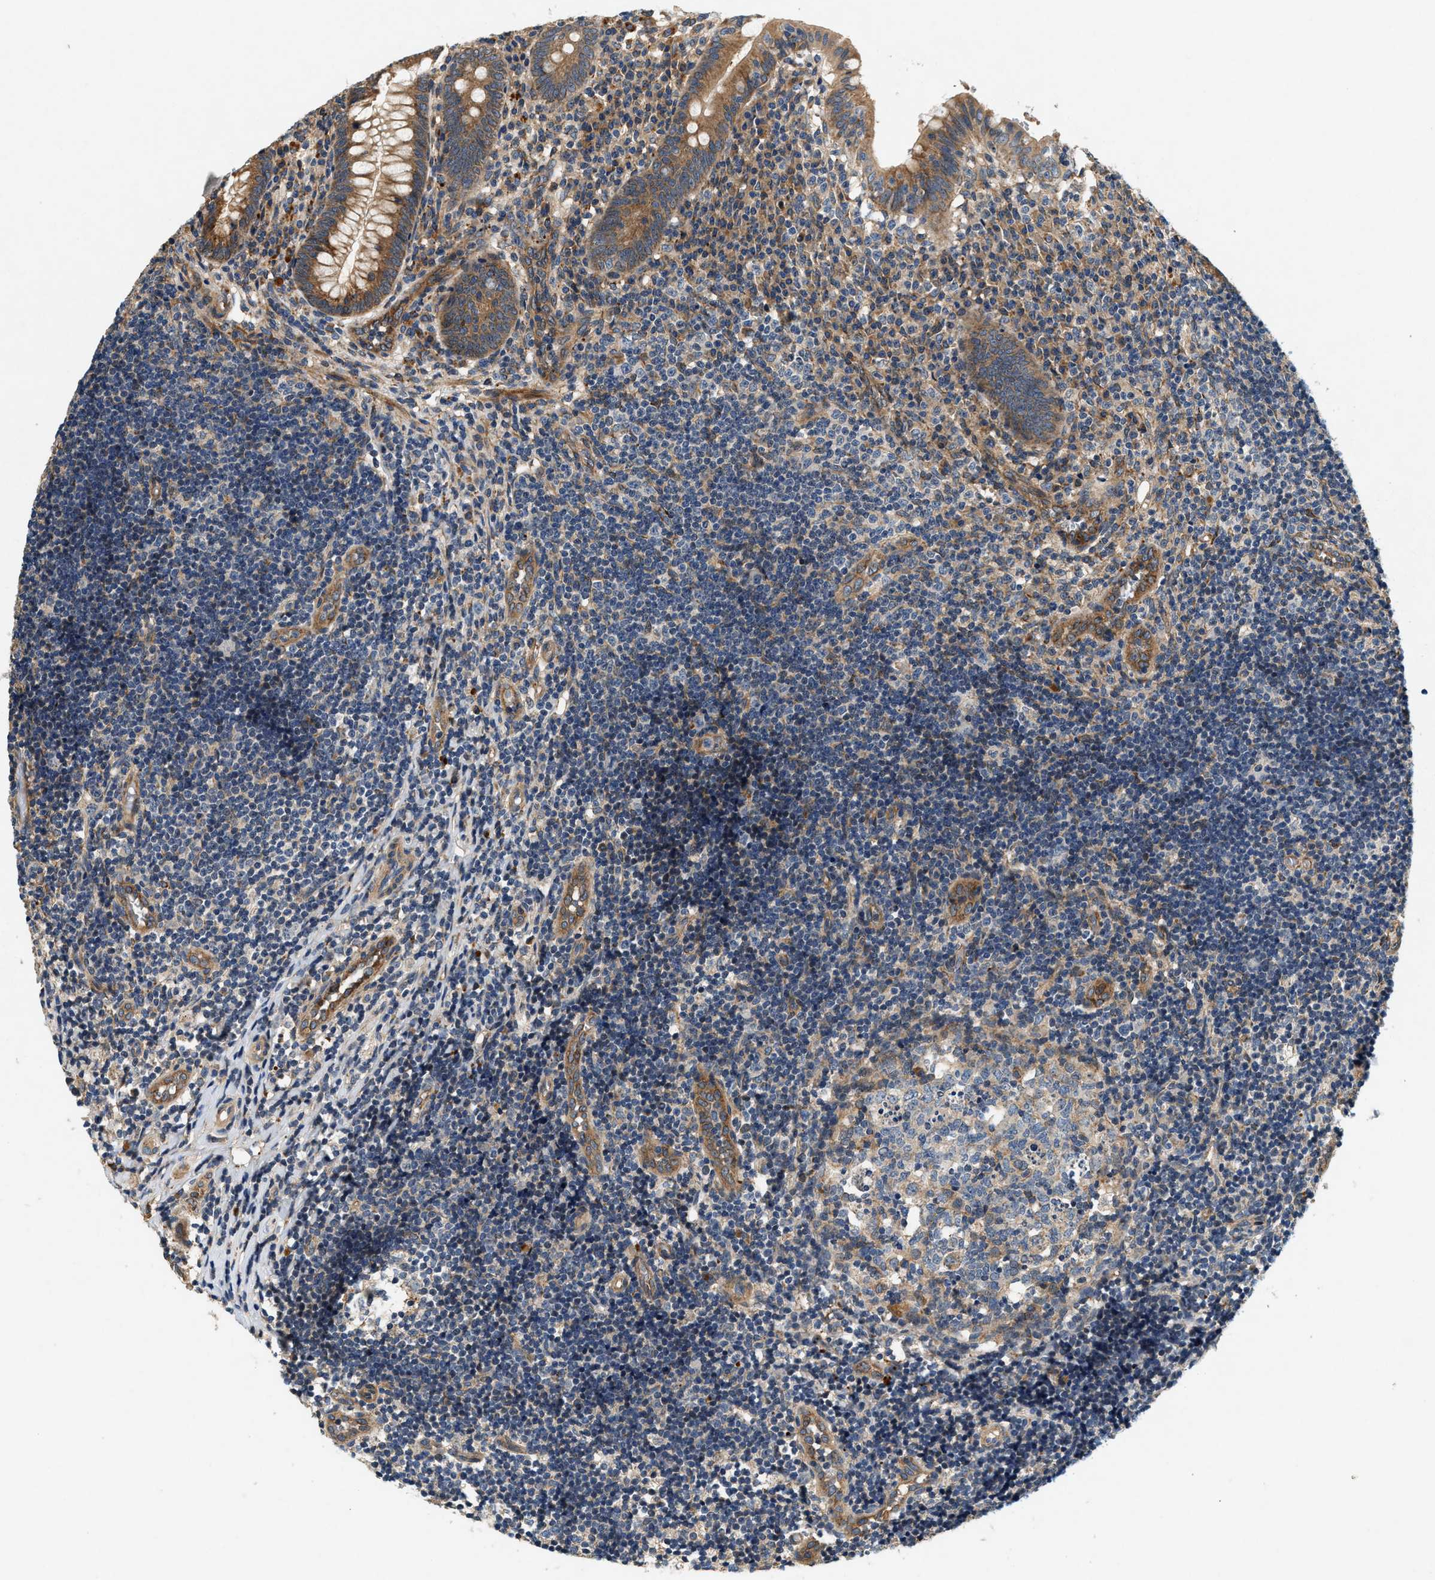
{"staining": {"intensity": "moderate", "quantity": ">75%", "location": "cytoplasmic/membranous"}, "tissue": "appendix", "cell_type": "Glandular cells", "image_type": "normal", "snomed": [{"axis": "morphology", "description": "Normal tissue, NOS"}, {"axis": "topography", "description": "Appendix"}], "caption": "Immunohistochemistry staining of unremarkable appendix, which demonstrates medium levels of moderate cytoplasmic/membranous positivity in about >75% of glandular cells indicating moderate cytoplasmic/membranous protein expression. The staining was performed using DAB (3,3'-diaminobenzidine) (brown) for protein detection and nuclei were counterstained in hematoxylin (blue).", "gene": "DUSP10", "patient": {"sex": "male", "age": 8}}